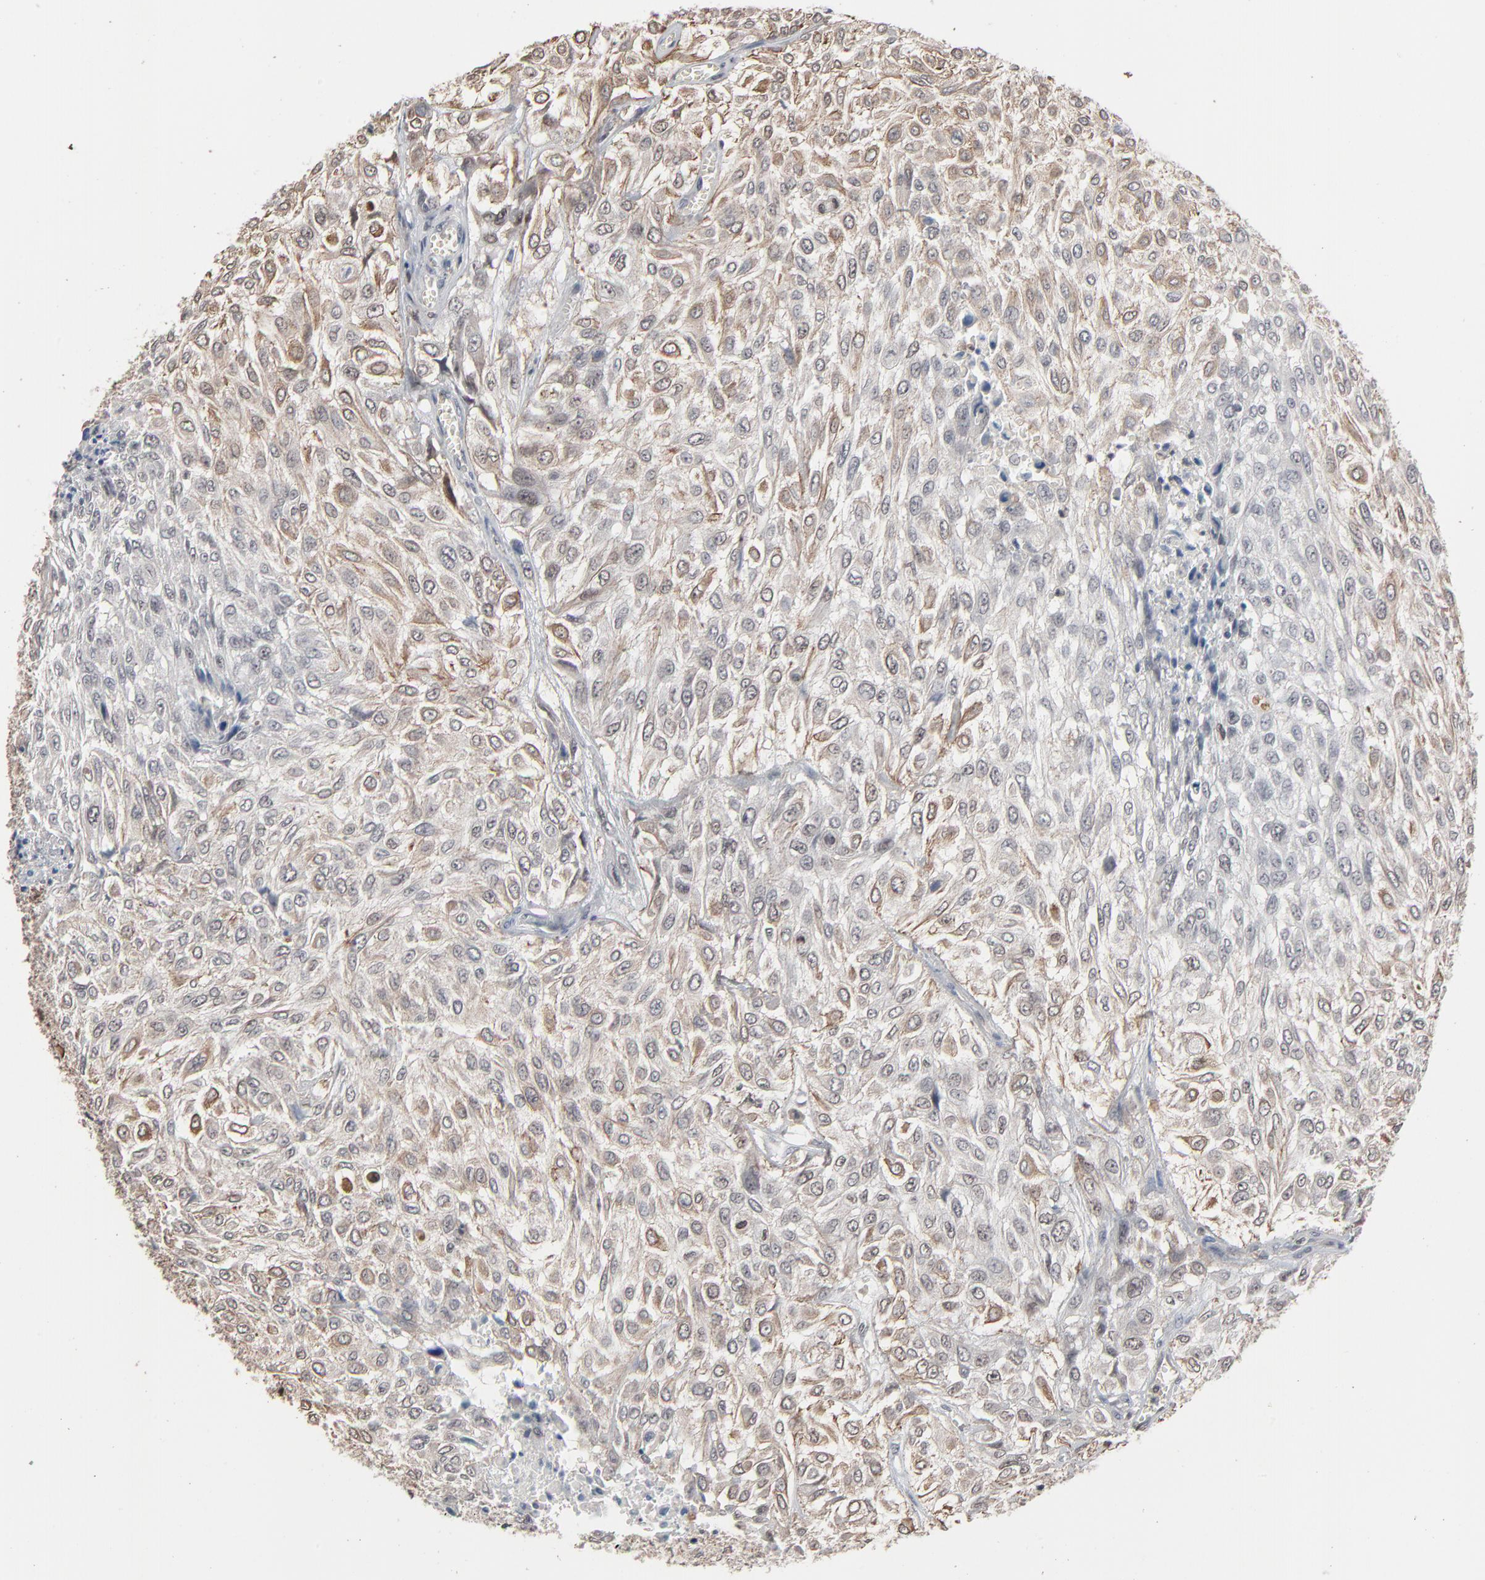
{"staining": {"intensity": "moderate", "quantity": "25%-75%", "location": "cytoplasmic/membranous"}, "tissue": "urothelial cancer", "cell_type": "Tumor cells", "image_type": "cancer", "snomed": [{"axis": "morphology", "description": "Urothelial carcinoma, High grade"}, {"axis": "topography", "description": "Urinary bladder"}], "caption": "Tumor cells demonstrate medium levels of moderate cytoplasmic/membranous positivity in approximately 25%-75% of cells in high-grade urothelial carcinoma.", "gene": "ZNF419", "patient": {"sex": "male", "age": 57}}